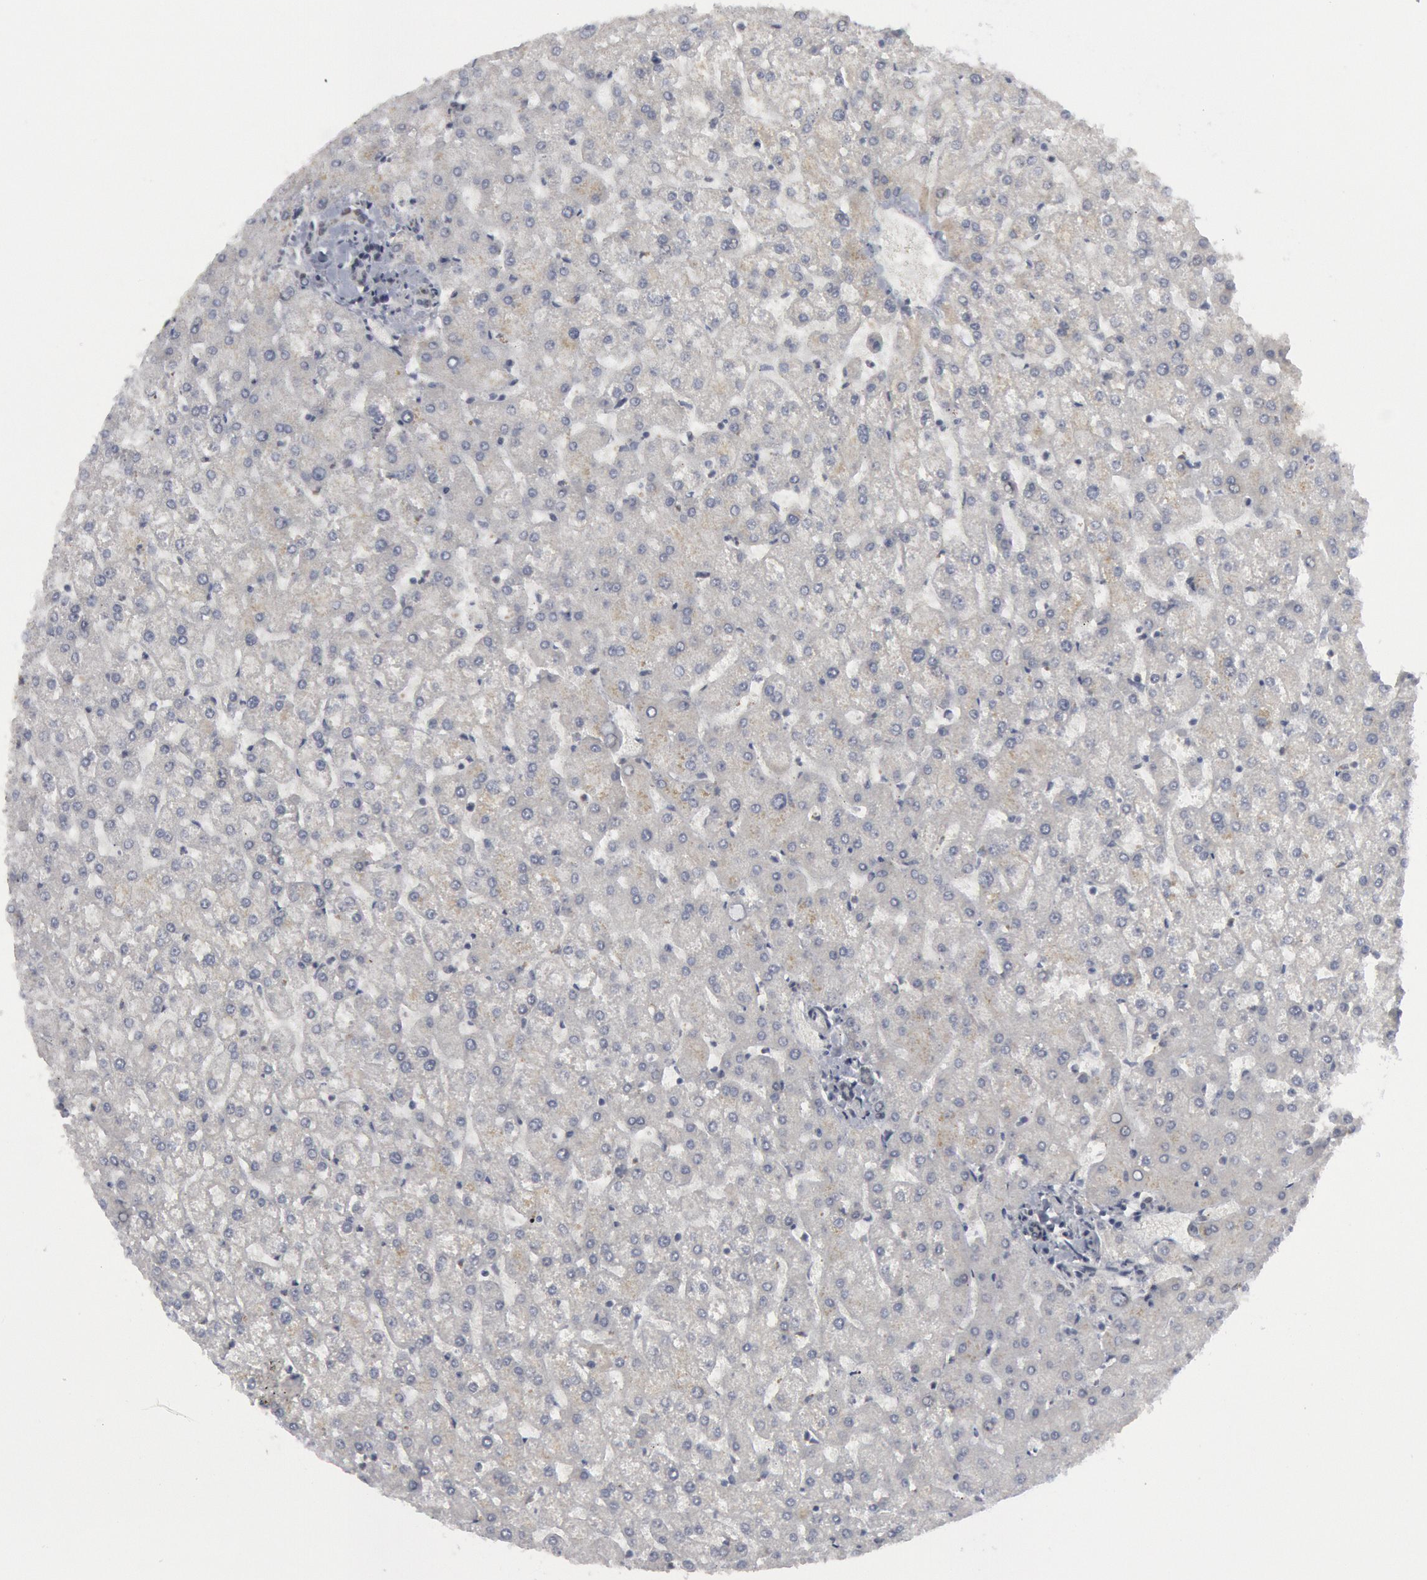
{"staining": {"intensity": "negative", "quantity": "none", "location": "none"}, "tissue": "liver", "cell_type": "Cholangiocytes", "image_type": "normal", "snomed": [{"axis": "morphology", "description": "Normal tissue, NOS"}, {"axis": "topography", "description": "Liver"}], "caption": "High power microscopy micrograph of an IHC photomicrograph of normal liver, revealing no significant staining in cholangiocytes.", "gene": "CASP9", "patient": {"sex": "female", "age": 32}}